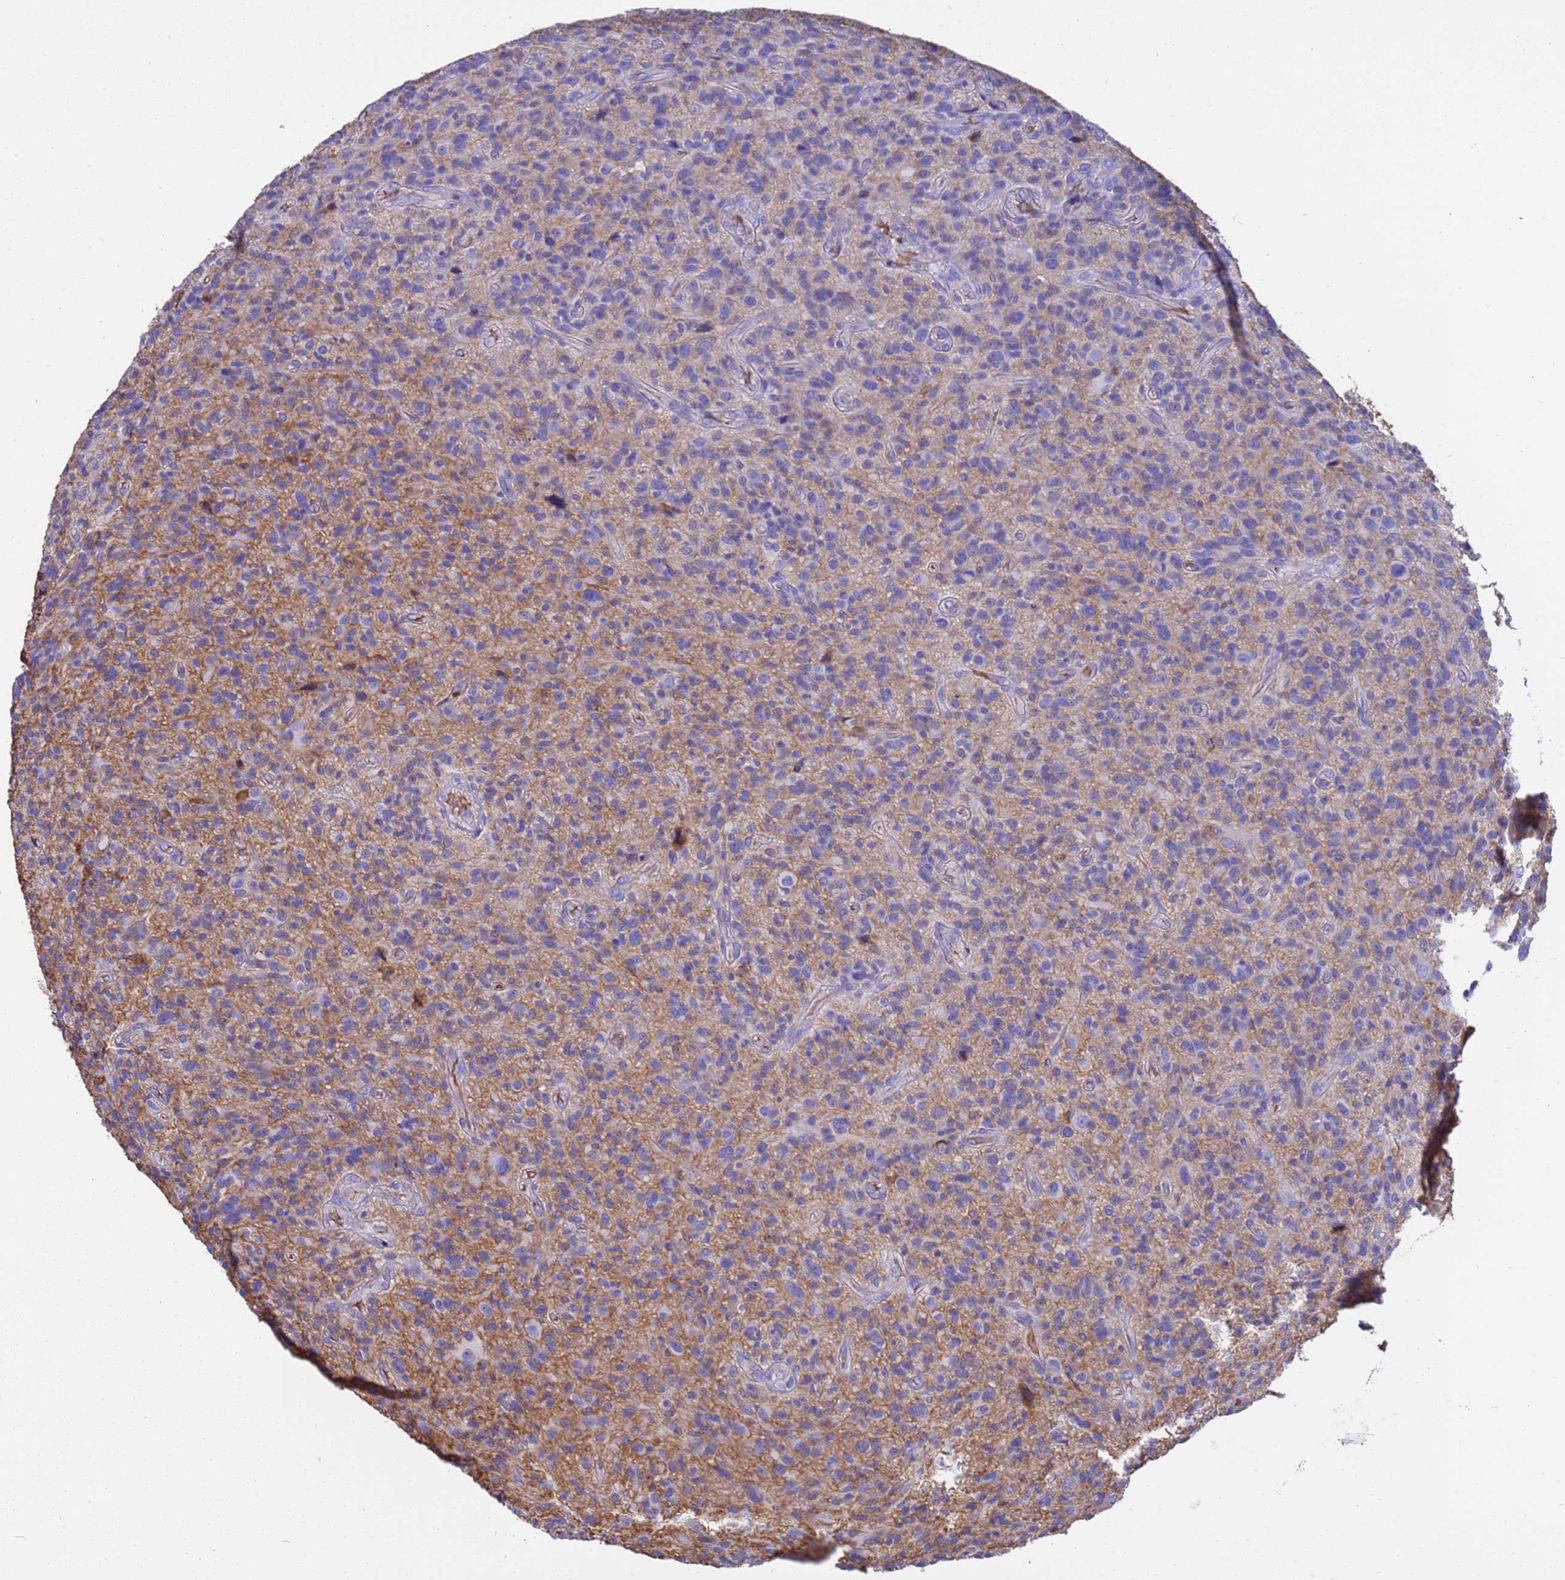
{"staining": {"intensity": "negative", "quantity": "none", "location": "none"}, "tissue": "glioma", "cell_type": "Tumor cells", "image_type": "cancer", "snomed": [{"axis": "morphology", "description": "Glioma, malignant, High grade"}, {"axis": "topography", "description": "Brain"}], "caption": "High magnification brightfield microscopy of glioma stained with DAB (brown) and counterstained with hematoxylin (blue): tumor cells show no significant staining. Brightfield microscopy of immunohistochemistry stained with DAB (3,3'-diaminobenzidine) (brown) and hematoxylin (blue), captured at high magnification.", "gene": "H1-7", "patient": {"sex": "male", "age": 47}}